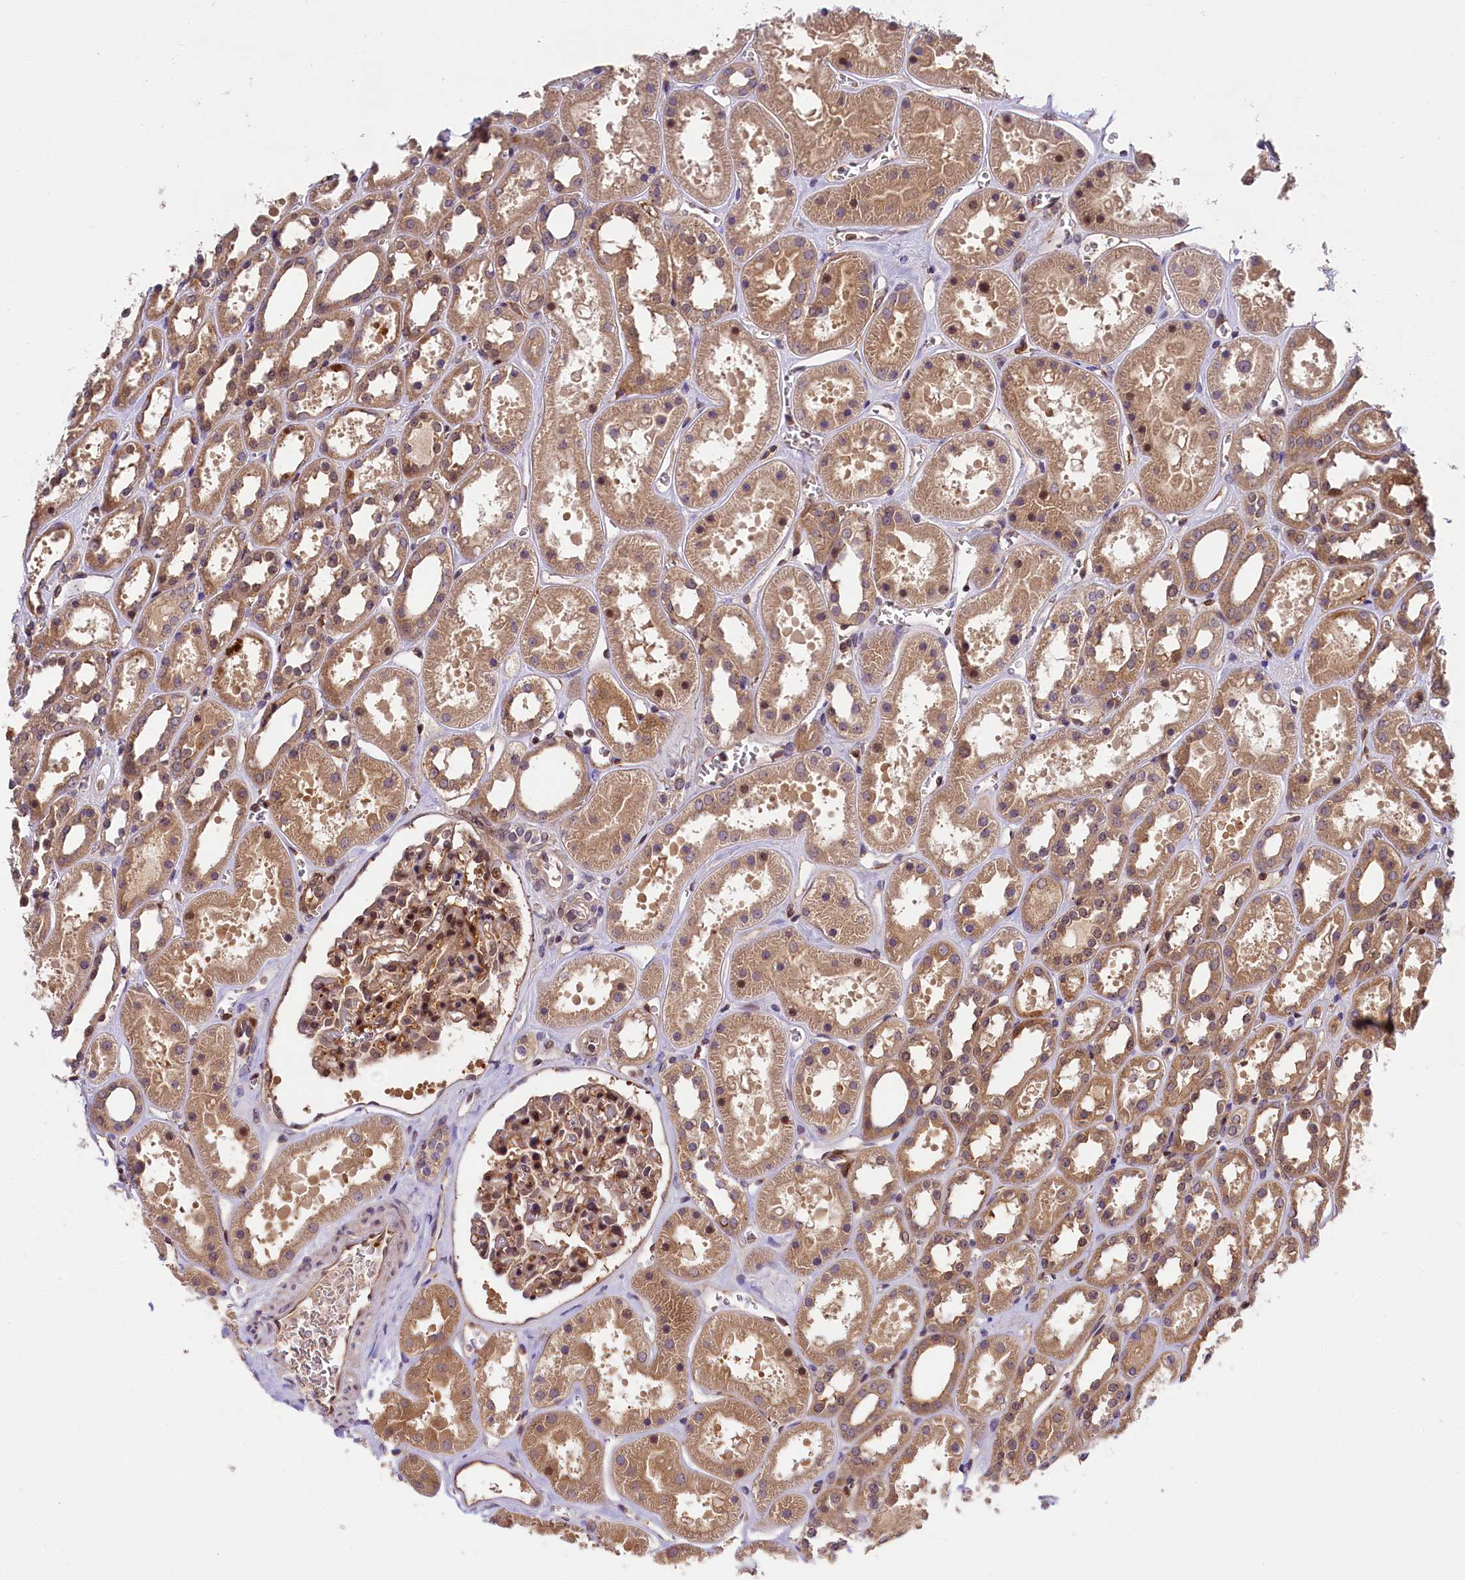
{"staining": {"intensity": "moderate", "quantity": ">75%", "location": "cytoplasmic/membranous,nuclear"}, "tissue": "kidney", "cell_type": "Cells in glomeruli", "image_type": "normal", "snomed": [{"axis": "morphology", "description": "Normal tissue, NOS"}, {"axis": "topography", "description": "Kidney"}], "caption": "Immunohistochemistry (IHC) image of benign kidney stained for a protein (brown), which reveals medium levels of moderate cytoplasmic/membranous,nuclear staining in about >75% of cells in glomeruli.", "gene": "SNRK", "patient": {"sex": "female", "age": 41}}